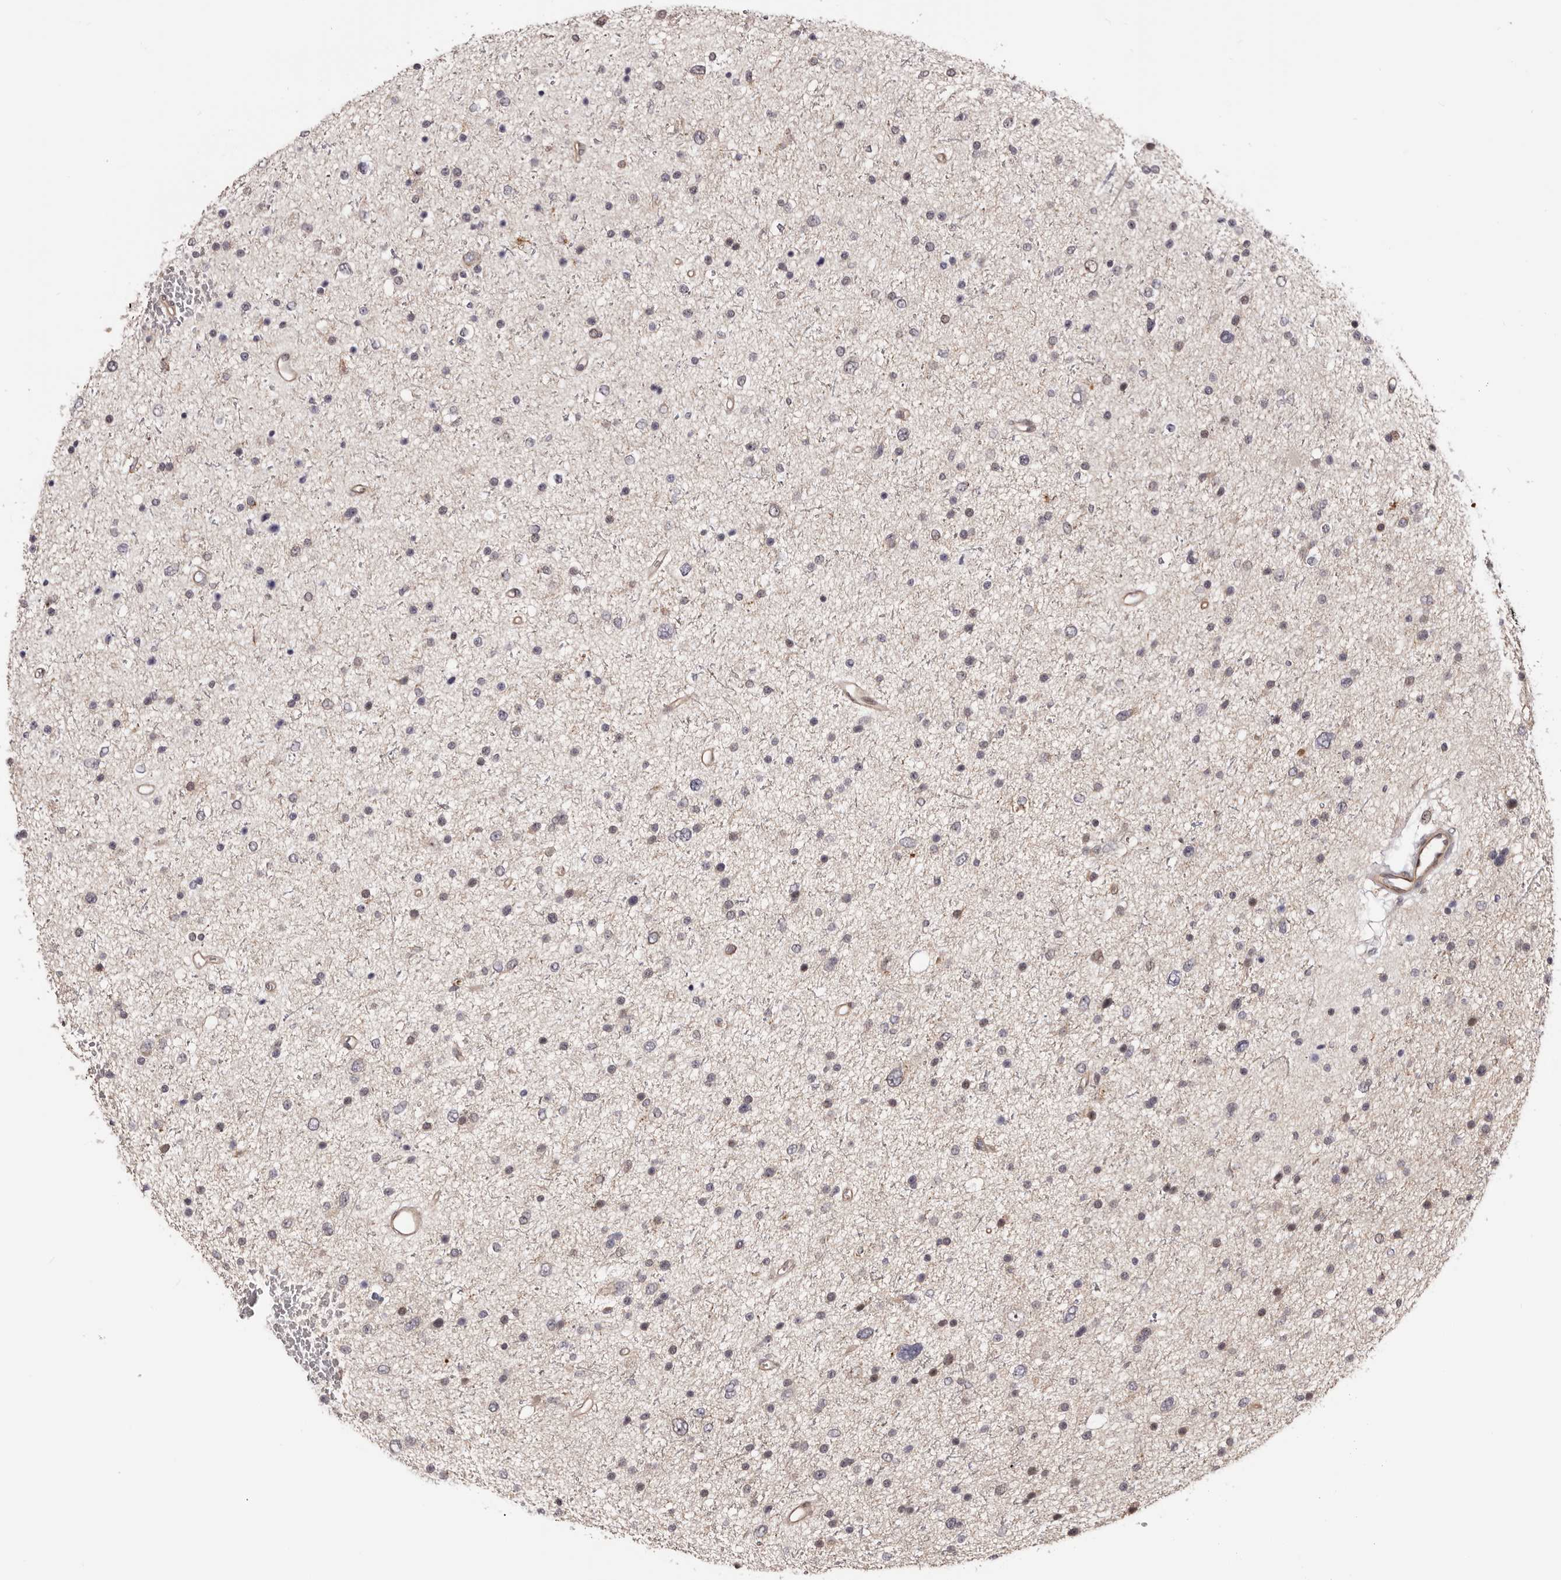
{"staining": {"intensity": "negative", "quantity": "none", "location": "none"}, "tissue": "glioma", "cell_type": "Tumor cells", "image_type": "cancer", "snomed": [{"axis": "morphology", "description": "Glioma, malignant, Low grade"}, {"axis": "topography", "description": "Brain"}], "caption": "This is an IHC micrograph of human glioma. There is no positivity in tumor cells.", "gene": "NOL12", "patient": {"sex": "female", "age": 37}}